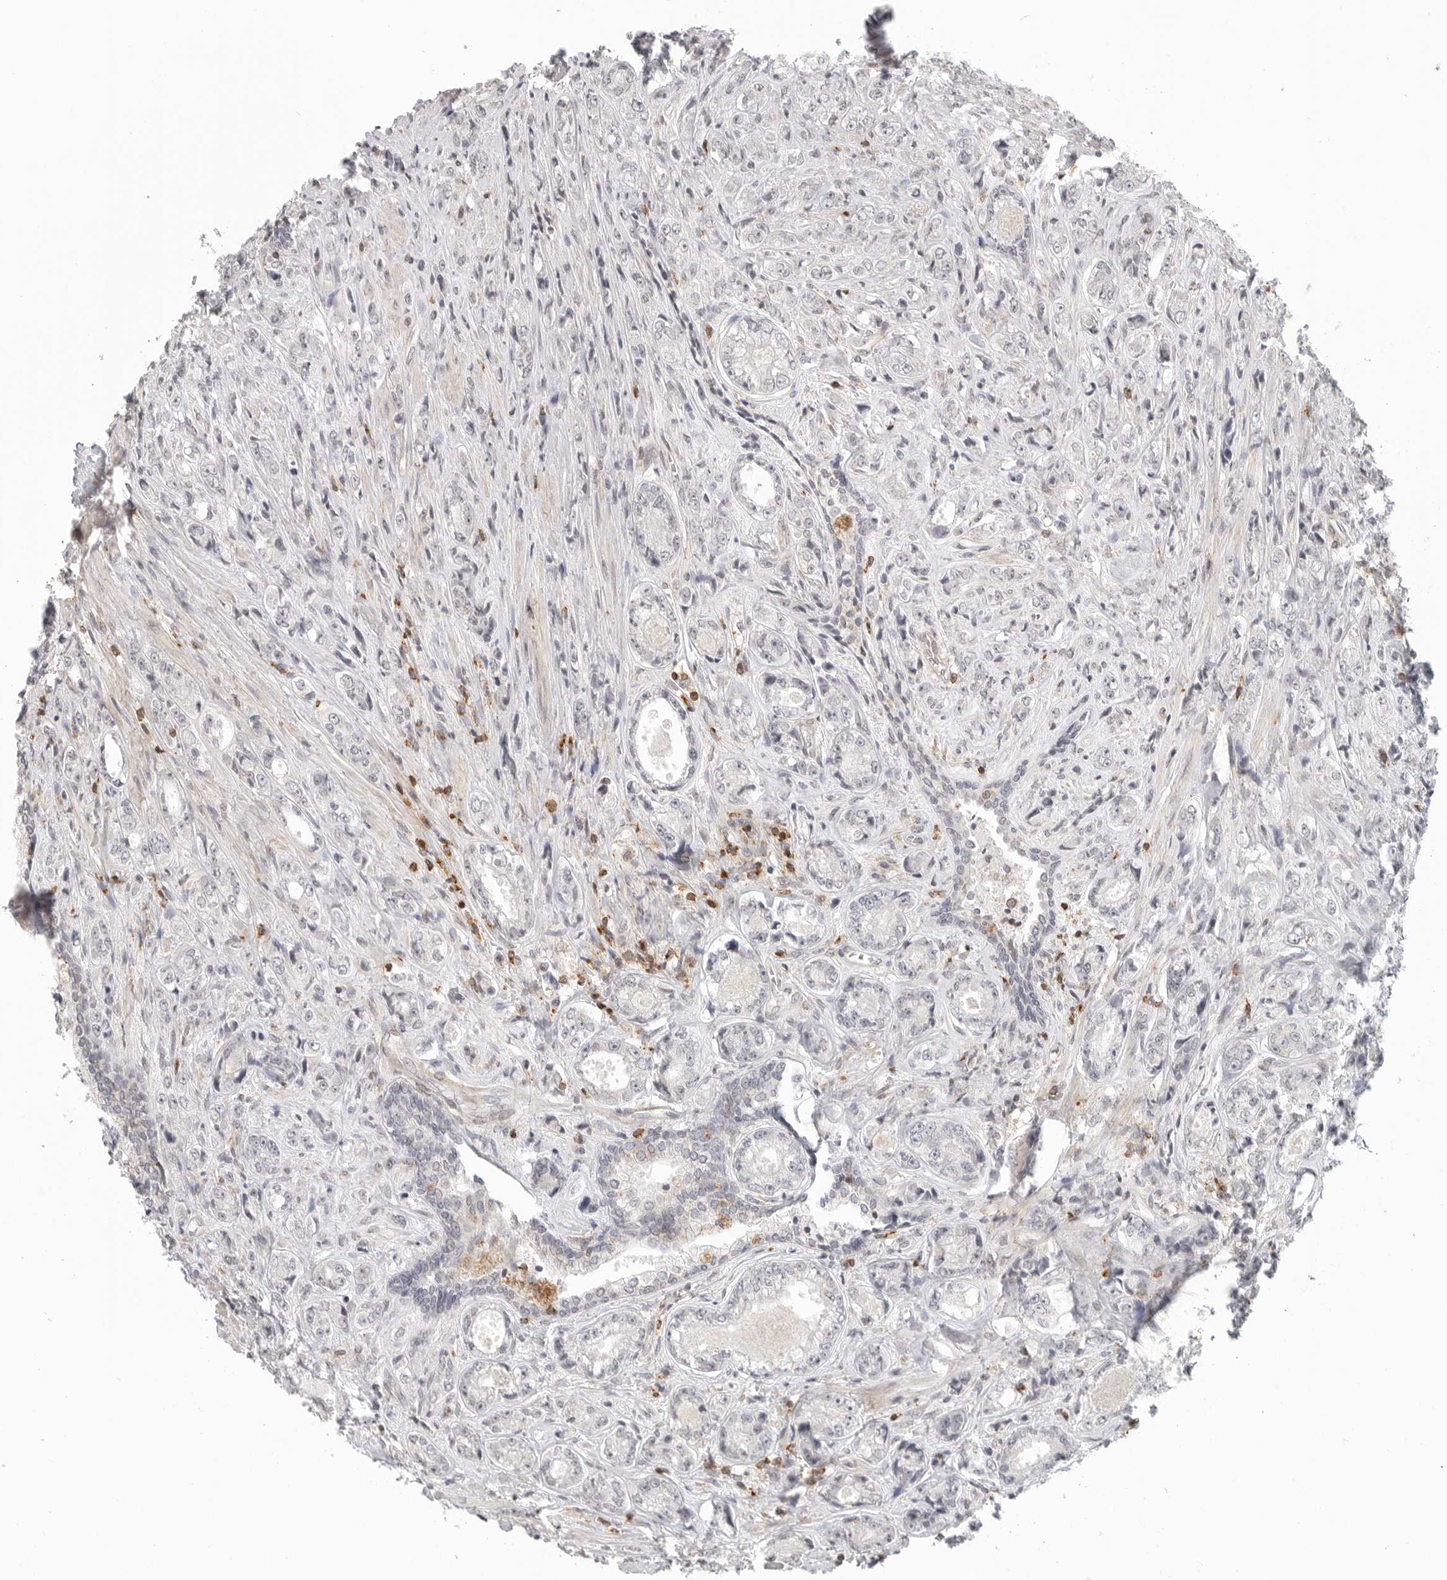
{"staining": {"intensity": "negative", "quantity": "none", "location": "none"}, "tissue": "prostate cancer", "cell_type": "Tumor cells", "image_type": "cancer", "snomed": [{"axis": "morphology", "description": "Adenocarcinoma, High grade"}, {"axis": "topography", "description": "Prostate"}], "caption": "High magnification brightfield microscopy of prostate cancer (high-grade adenocarcinoma) stained with DAB (brown) and counterstained with hematoxylin (blue): tumor cells show no significant staining.", "gene": "SH3KBP1", "patient": {"sex": "male", "age": 61}}